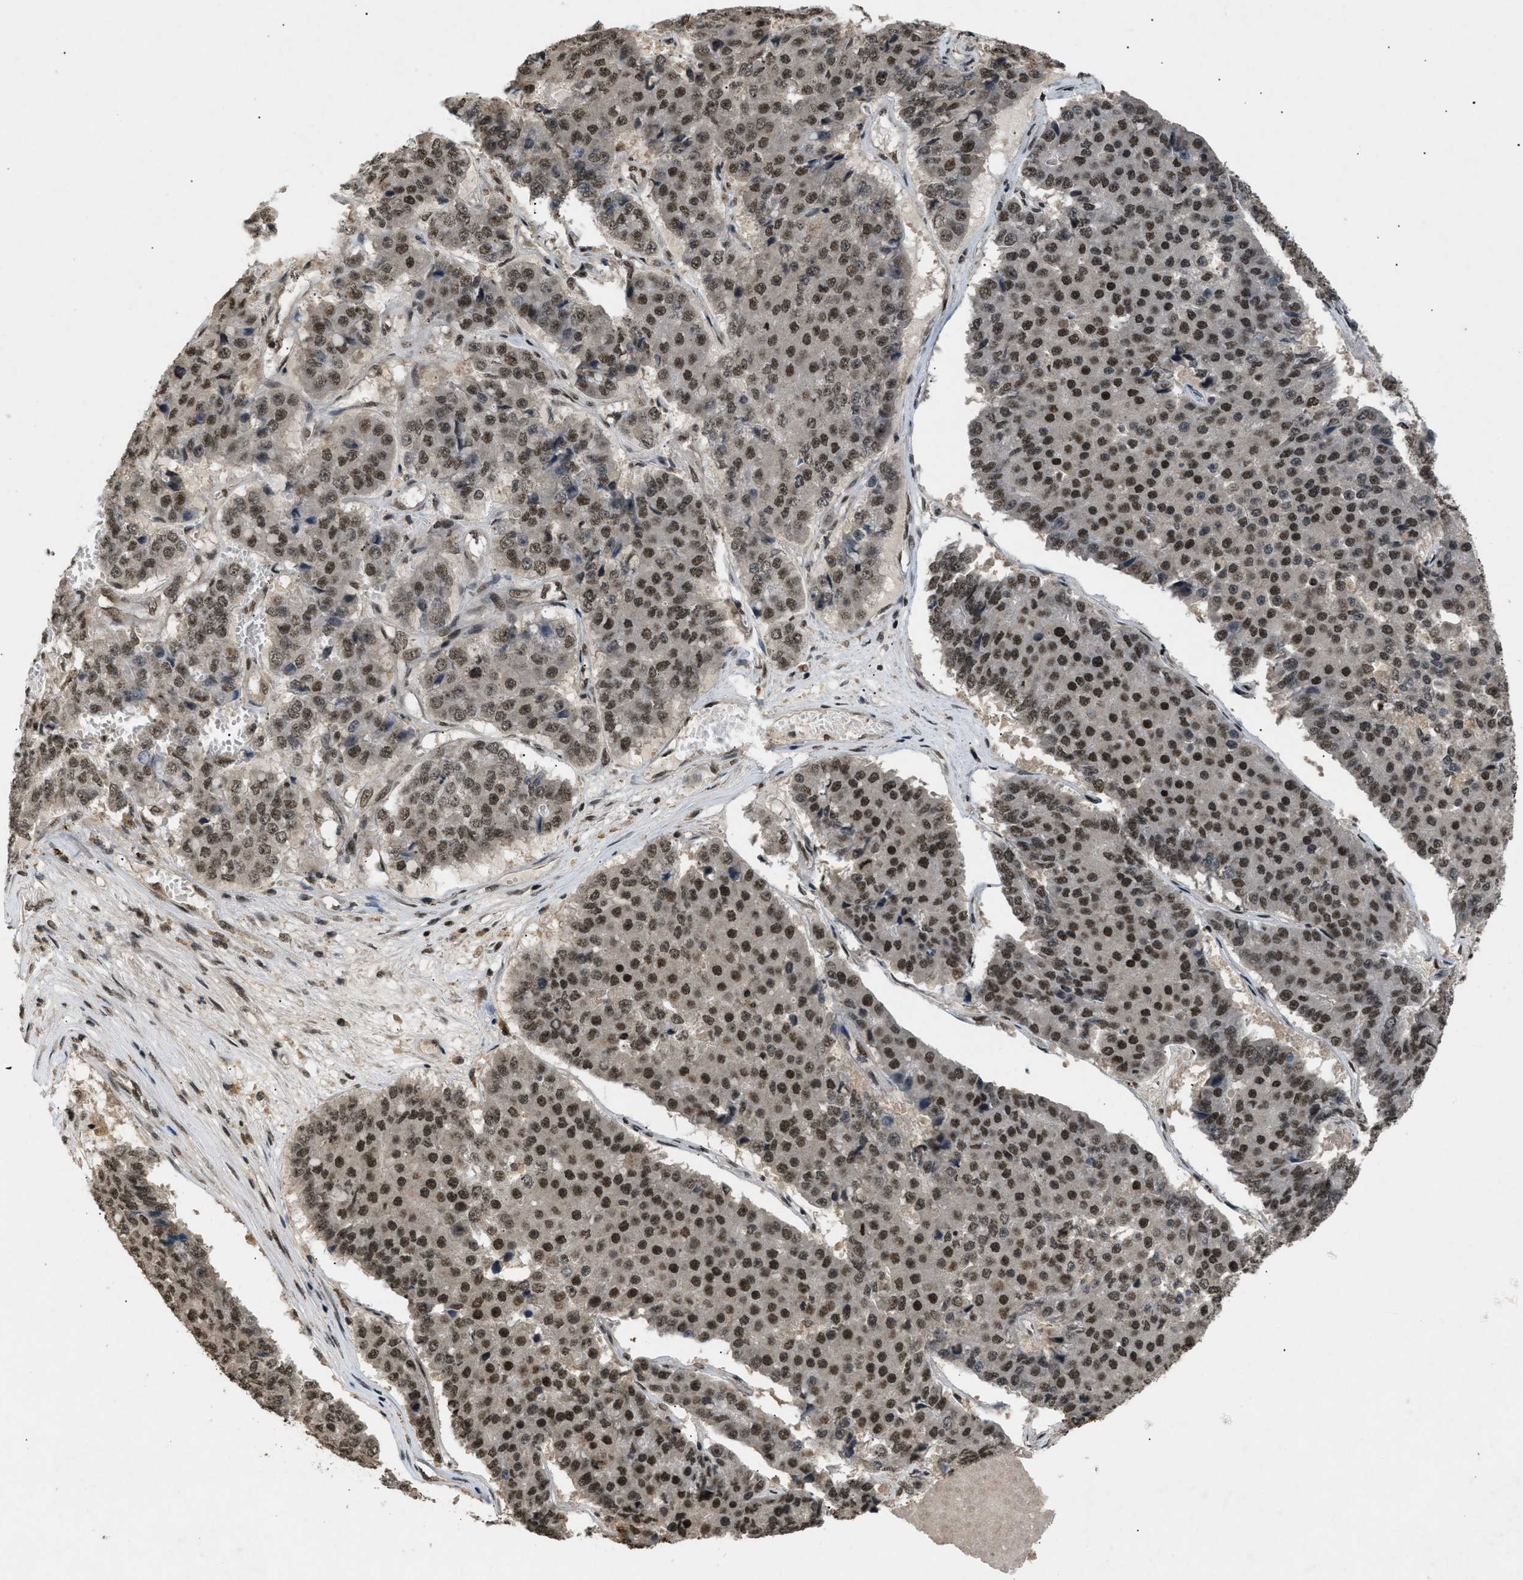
{"staining": {"intensity": "strong", "quantity": ">75%", "location": "nuclear"}, "tissue": "pancreatic cancer", "cell_type": "Tumor cells", "image_type": "cancer", "snomed": [{"axis": "morphology", "description": "Adenocarcinoma, NOS"}, {"axis": "topography", "description": "Pancreas"}], "caption": "Strong nuclear positivity is appreciated in about >75% of tumor cells in adenocarcinoma (pancreatic).", "gene": "RBM5", "patient": {"sex": "male", "age": 50}}